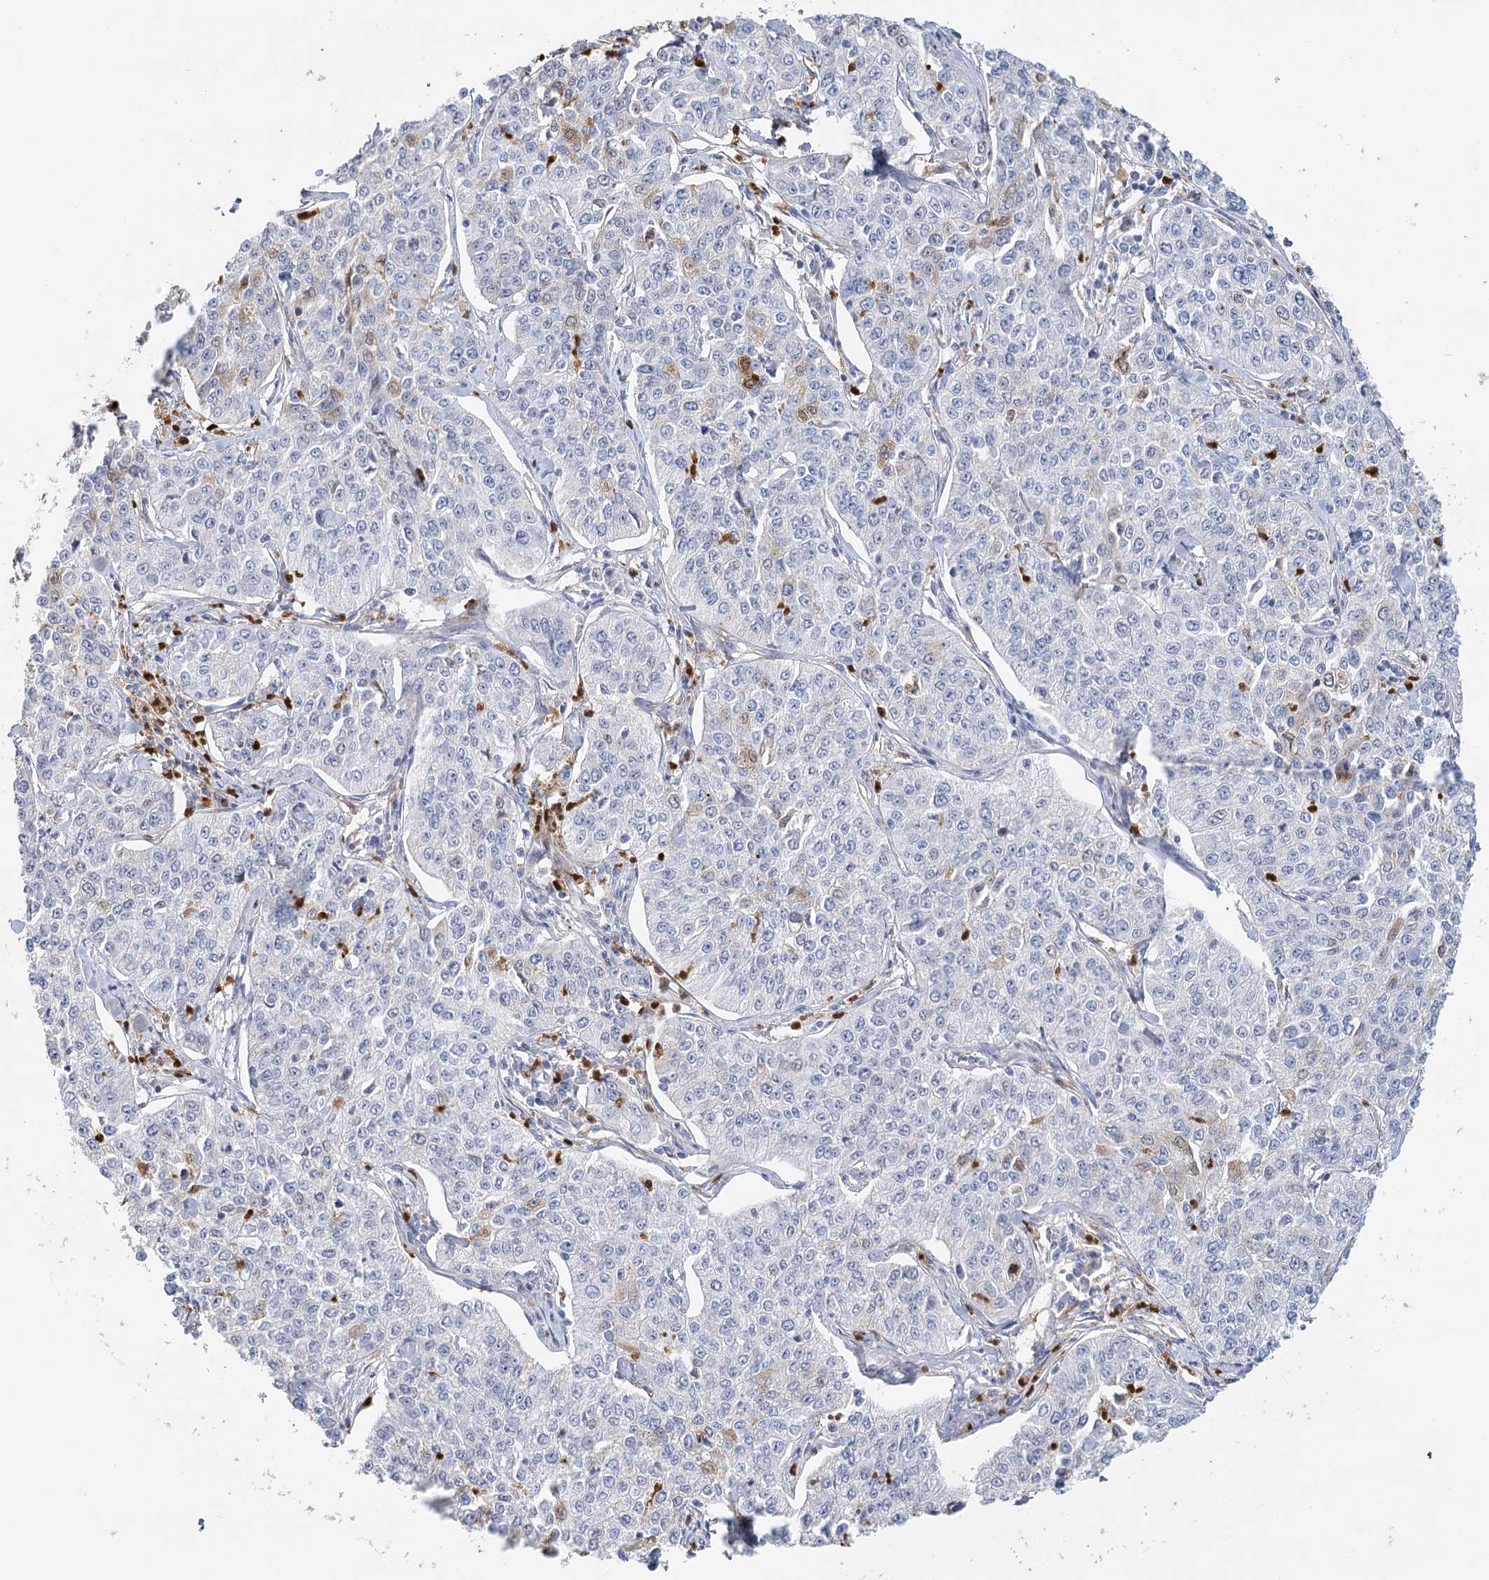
{"staining": {"intensity": "negative", "quantity": "none", "location": "none"}, "tissue": "cervical cancer", "cell_type": "Tumor cells", "image_type": "cancer", "snomed": [{"axis": "morphology", "description": "Squamous cell carcinoma, NOS"}, {"axis": "topography", "description": "Cervix"}], "caption": "IHC histopathology image of cervical cancer stained for a protein (brown), which reveals no positivity in tumor cells.", "gene": "EPB41L5", "patient": {"sex": "female", "age": 35}}